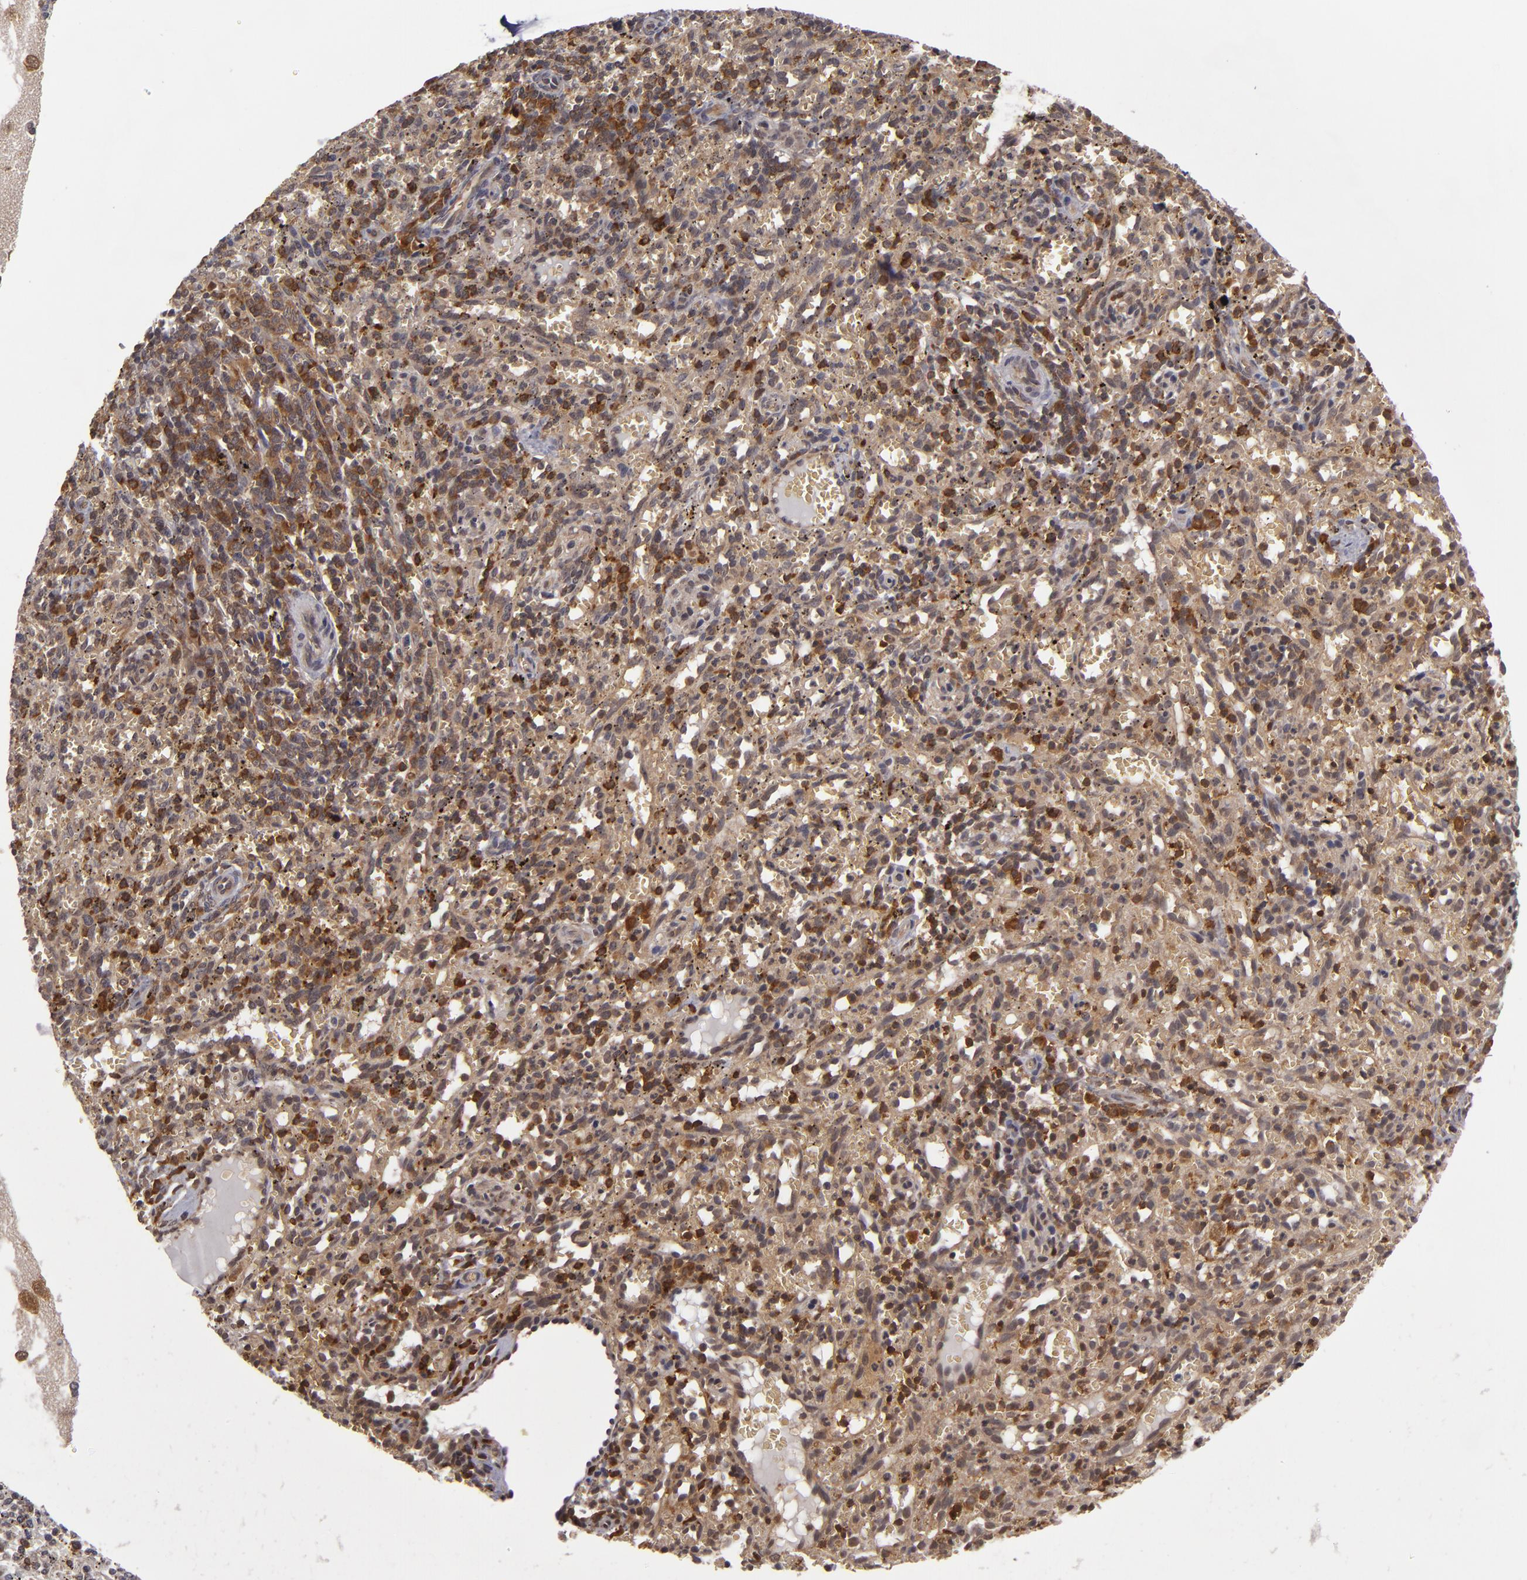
{"staining": {"intensity": "moderate", "quantity": "25%-75%", "location": "cytoplasmic/membranous"}, "tissue": "spleen", "cell_type": "Cells in red pulp", "image_type": "normal", "snomed": [{"axis": "morphology", "description": "Normal tissue, NOS"}, {"axis": "topography", "description": "Spleen"}], "caption": "Immunohistochemistry (DAB) staining of unremarkable spleen shows moderate cytoplasmic/membranous protein positivity in about 25%-75% of cells in red pulp. The protein is stained brown, and the nuclei are stained in blue (DAB (3,3'-diaminobenzidine) IHC with brightfield microscopy, high magnification).", "gene": "MAPK3", "patient": {"sex": "female", "age": 10}}